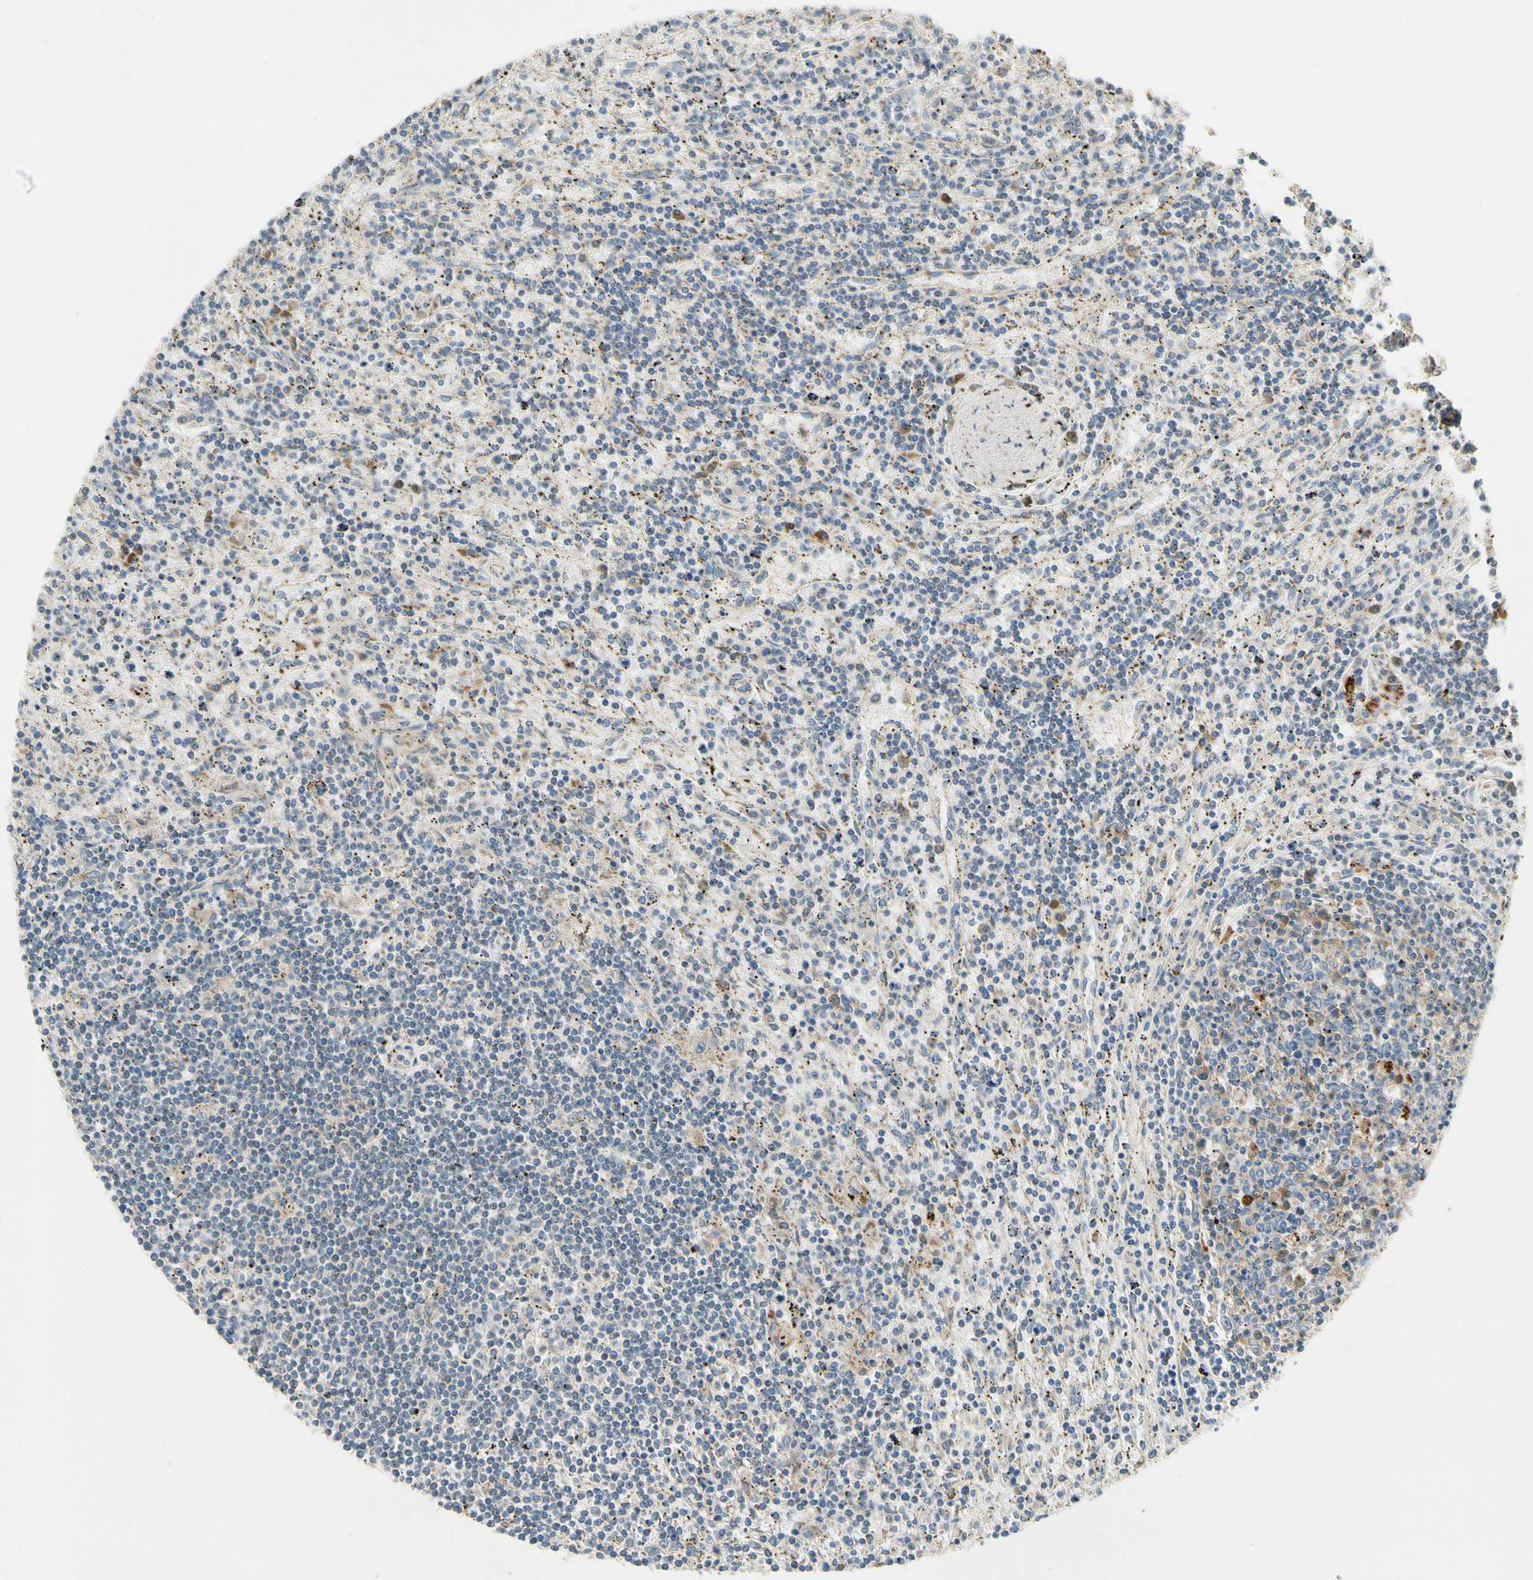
{"staining": {"intensity": "weak", "quantity": "<25%", "location": "cytoplasmic/membranous"}, "tissue": "lymphoma", "cell_type": "Tumor cells", "image_type": "cancer", "snomed": [{"axis": "morphology", "description": "Malignant lymphoma, non-Hodgkin's type, Low grade"}, {"axis": "topography", "description": "Spleen"}], "caption": "This is a micrograph of immunohistochemistry (IHC) staining of lymphoma, which shows no expression in tumor cells.", "gene": "MST1R", "patient": {"sex": "male", "age": 76}}